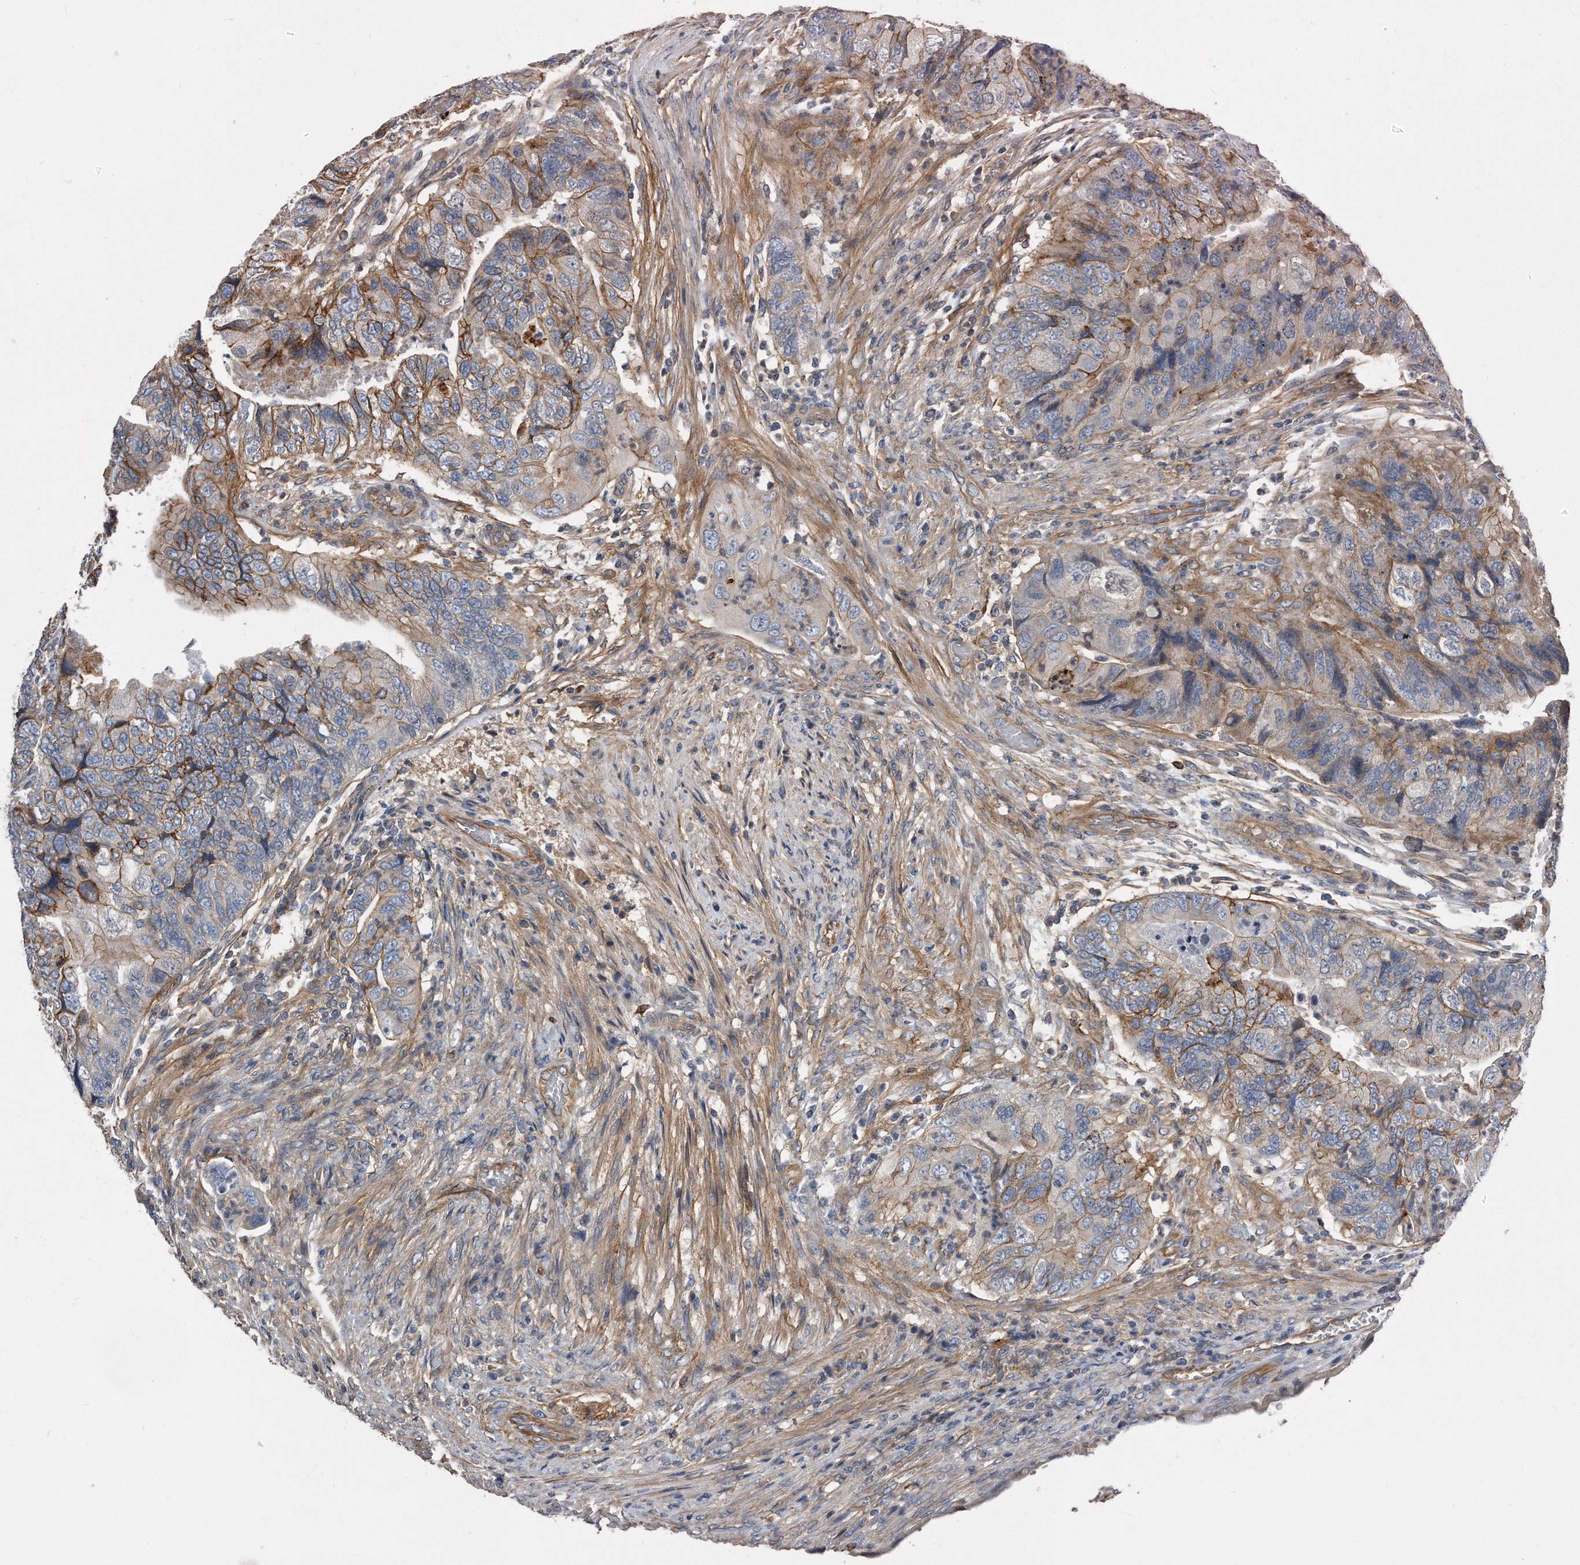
{"staining": {"intensity": "moderate", "quantity": "25%-75%", "location": "cytoplasmic/membranous"}, "tissue": "colorectal cancer", "cell_type": "Tumor cells", "image_type": "cancer", "snomed": [{"axis": "morphology", "description": "Adenocarcinoma, NOS"}, {"axis": "topography", "description": "Rectum"}], "caption": "The histopathology image shows immunohistochemical staining of colorectal cancer (adenocarcinoma). There is moderate cytoplasmic/membranous positivity is appreciated in approximately 25%-75% of tumor cells.", "gene": "GPC1", "patient": {"sex": "male", "age": 63}}